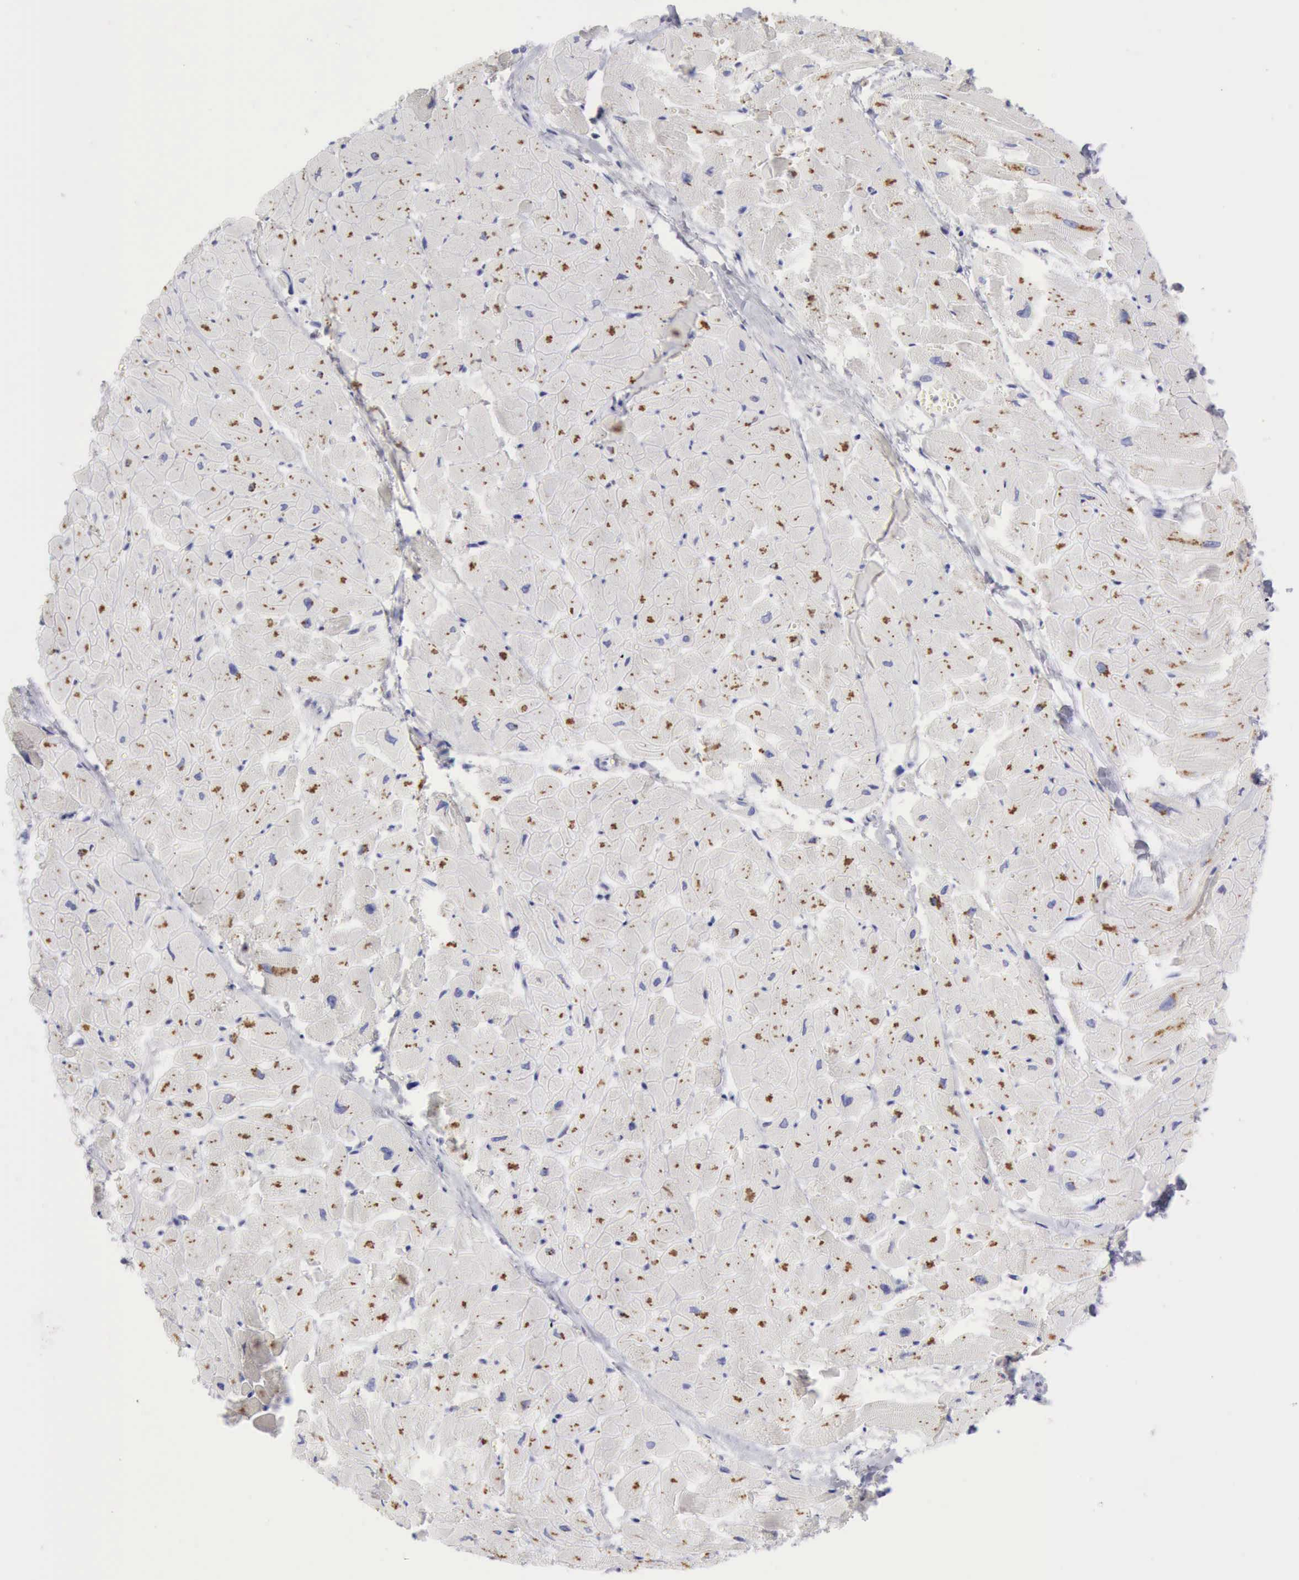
{"staining": {"intensity": "negative", "quantity": "none", "location": "none"}, "tissue": "heart muscle", "cell_type": "Cardiomyocytes", "image_type": "normal", "snomed": [{"axis": "morphology", "description": "Normal tissue, NOS"}, {"axis": "topography", "description": "Heart"}], "caption": "Immunohistochemical staining of unremarkable heart muscle reveals no significant expression in cardiomyocytes. (Immunohistochemistry (ihc), brightfield microscopy, high magnification).", "gene": "CTSS", "patient": {"sex": "female", "age": 19}}